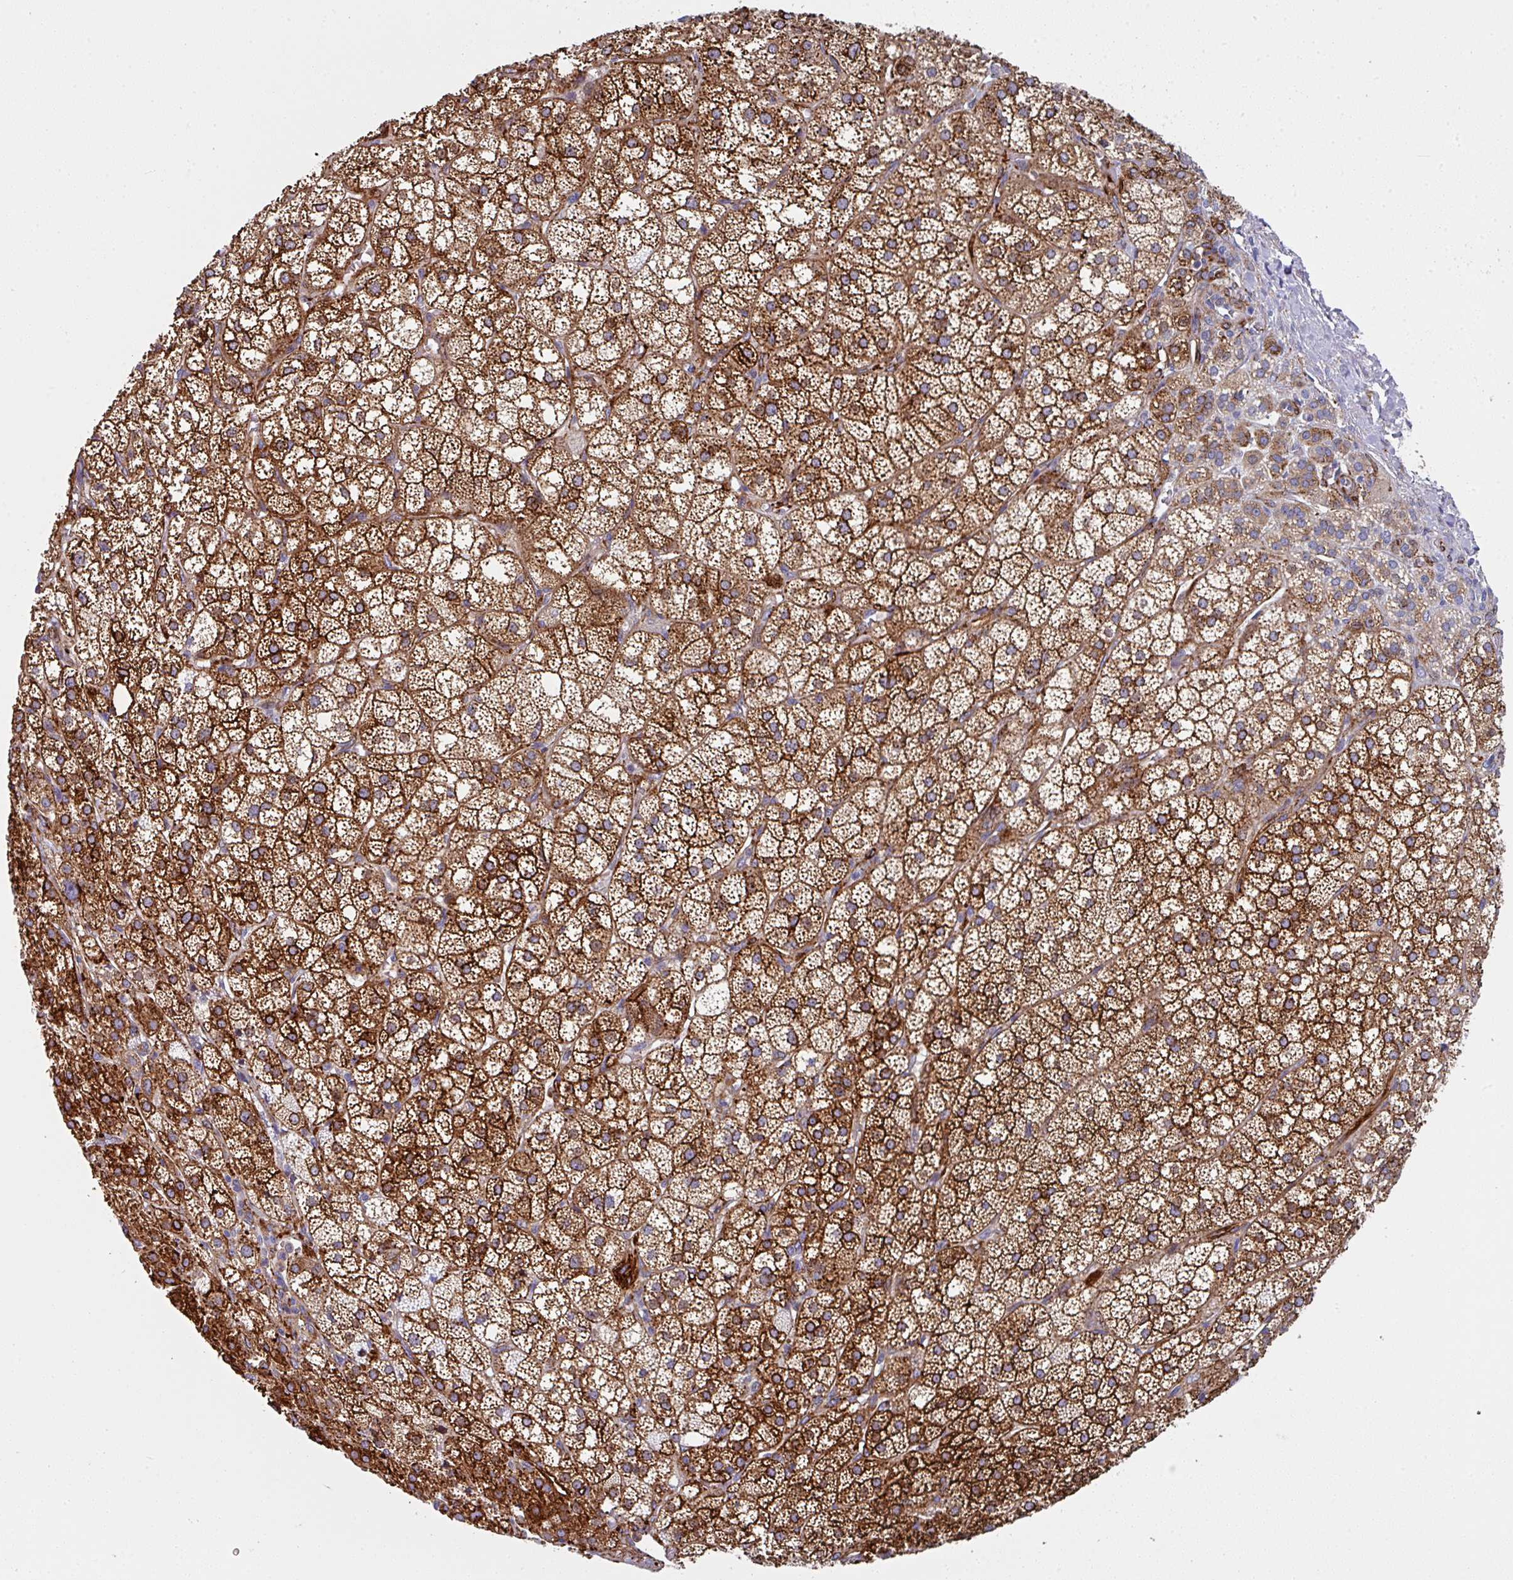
{"staining": {"intensity": "strong", "quantity": ">75%", "location": "cytoplasmic/membranous"}, "tissue": "adrenal gland", "cell_type": "Glandular cells", "image_type": "normal", "snomed": [{"axis": "morphology", "description": "Normal tissue, NOS"}, {"axis": "topography", "description": "Adrenal gland"}], "caption": "Immunohistochemical staining of benign adrenal gland shows high levels of strong cytoplasmic/membranous expression in approximately >75% of glandular cells. (DAB (3,3'-diaminobenzidine) = brown stain, brightfield microscopy at high magnification).", "gene": "BEND5", "patient": {"sex": "female", "age": 60}}